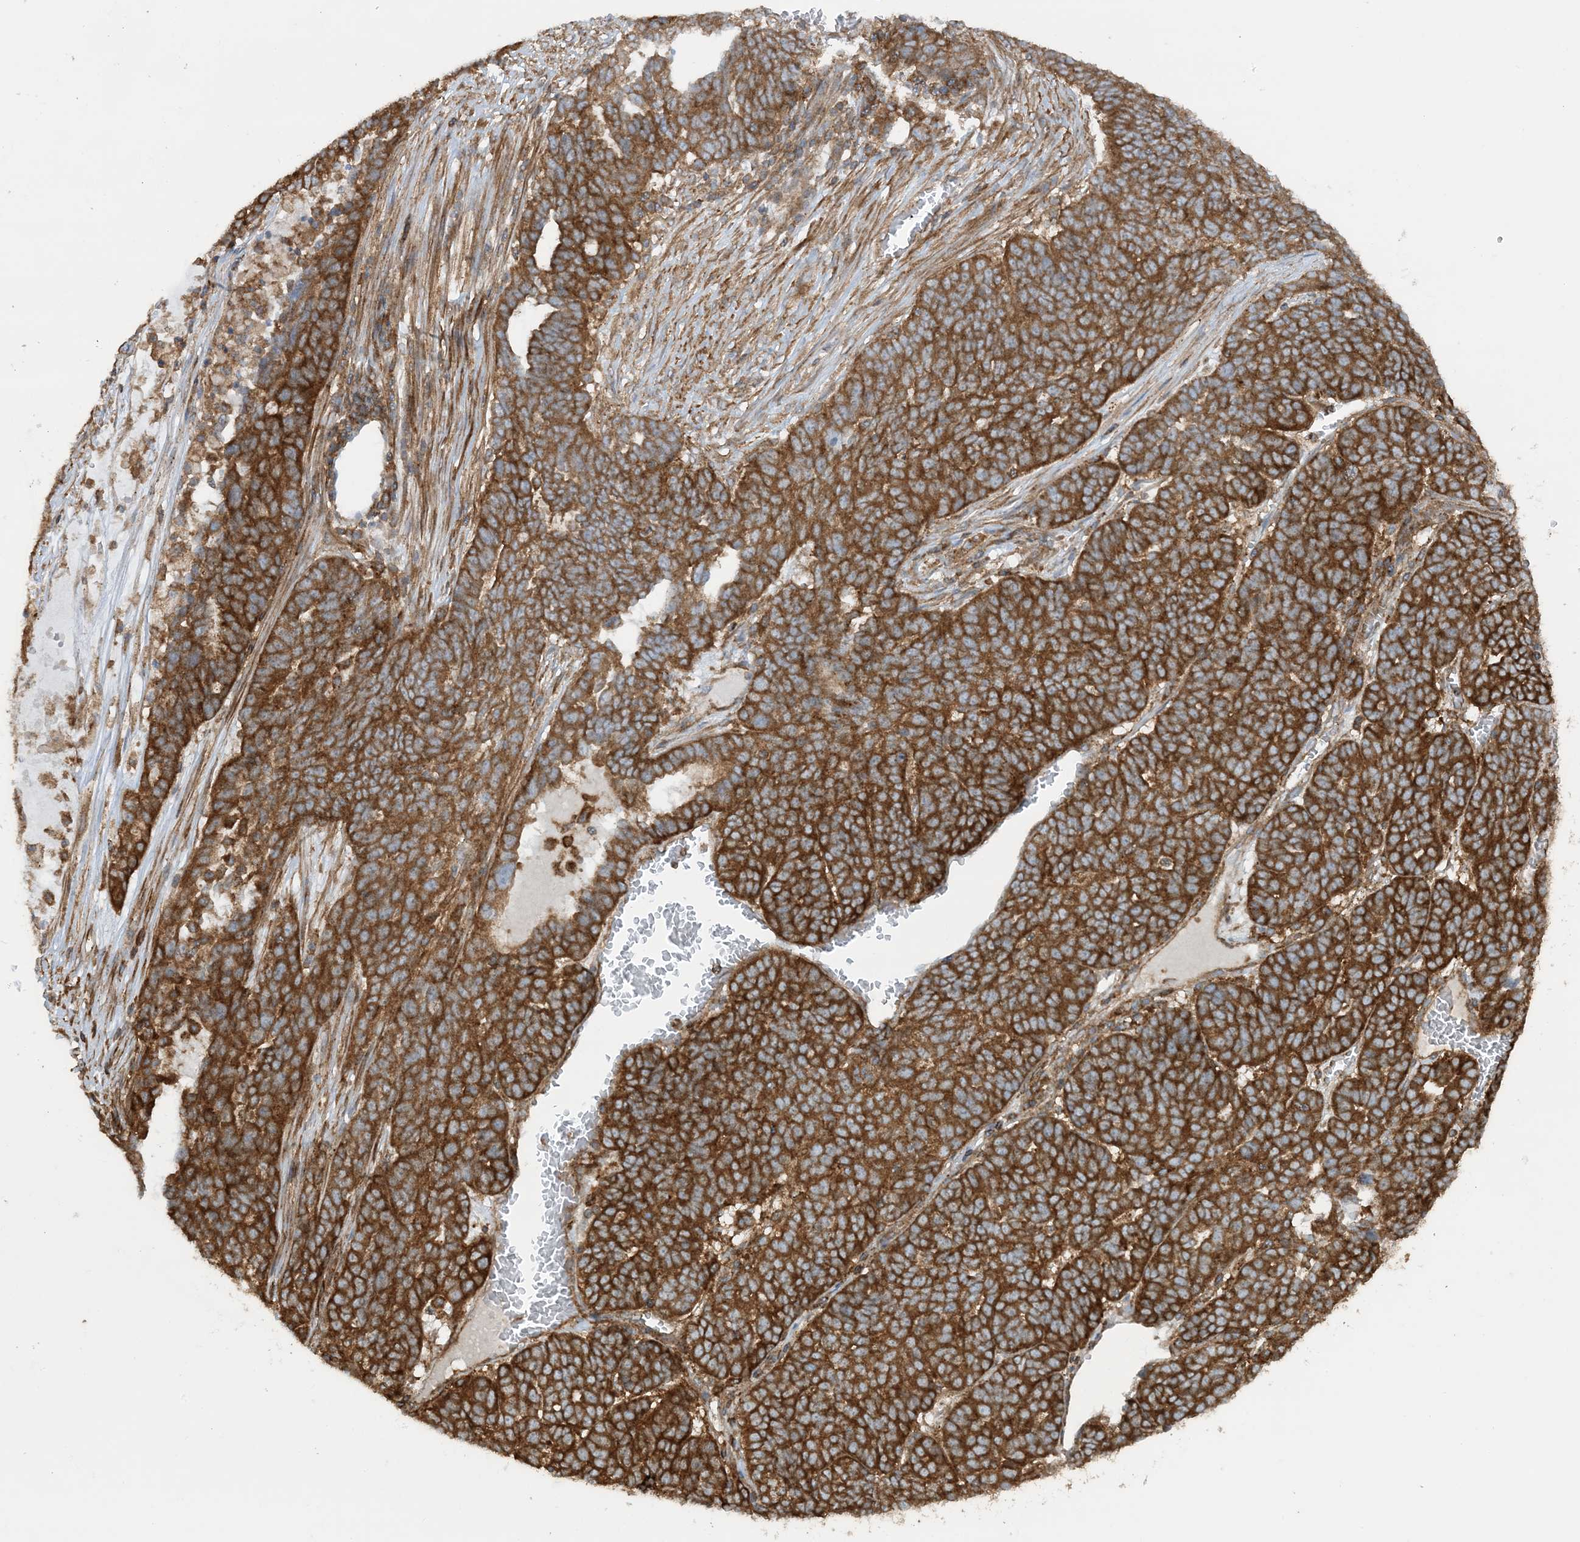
{"staining": {"intensity": "strong", "quantity": ">75%", "location": "cytoplasmic/membranous"}, "tissue": "ovarian cancer", "cell_type": "Tumor cells", "image_type": "cancer", "snomed": [{"axis": "morphology", "description": "Cystadenocarcinoma, serous, NOS"}, {"axis": "topography", "description": "Ovary"}], "caption": "Tumor cells demonstrate strong cytoplasmic/membranous staining in approximately >75% of cells in ovarian cancer.", "gene": "STAM2", "patient": {"sex": "female", "age": 59}}